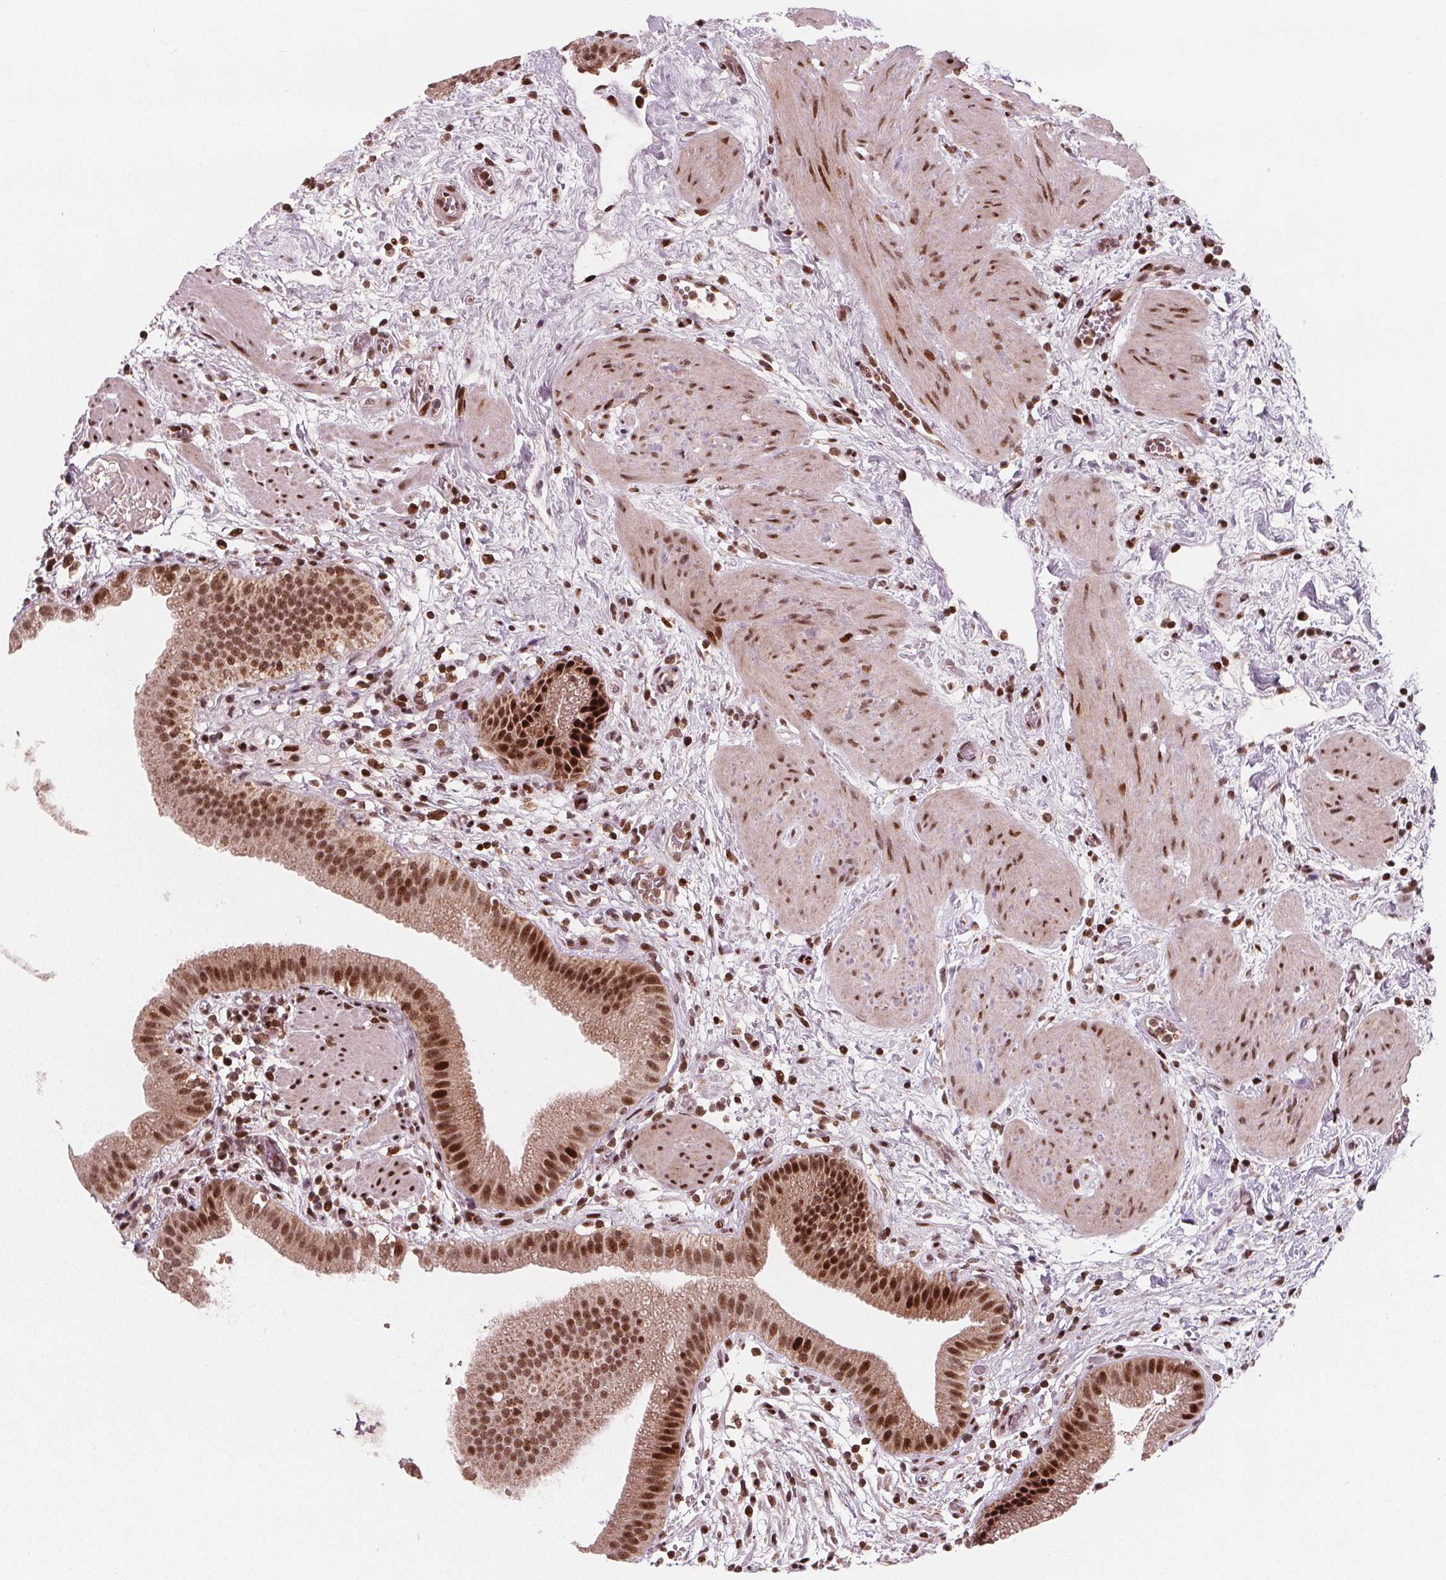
{"staining": {"intensity": "strong", "quantity": ">75%", "location": "cytoplasmic/membranous,nuclear"}, "tissue": "gallbladder", "cell_type": "Glandular cells", "image_type": "normal", "snomed": [{"axis": "morphology", "description": "Normal tissue, NOS"}, {"axis": "topography", "description": "Gallbladder"}], "caption": "Protein expression analysis of unremarkable gallbladder exhibits strong cytoplasmic/membranous,nuclear staining in about >75% of glandular cells. (DAB (3,3'-diaminobenzidine) IHC, brown staining for protein, blue staining for nuclei).", "gene": "SNRNP35", "patient": {"sex": "female", "age": 65}}